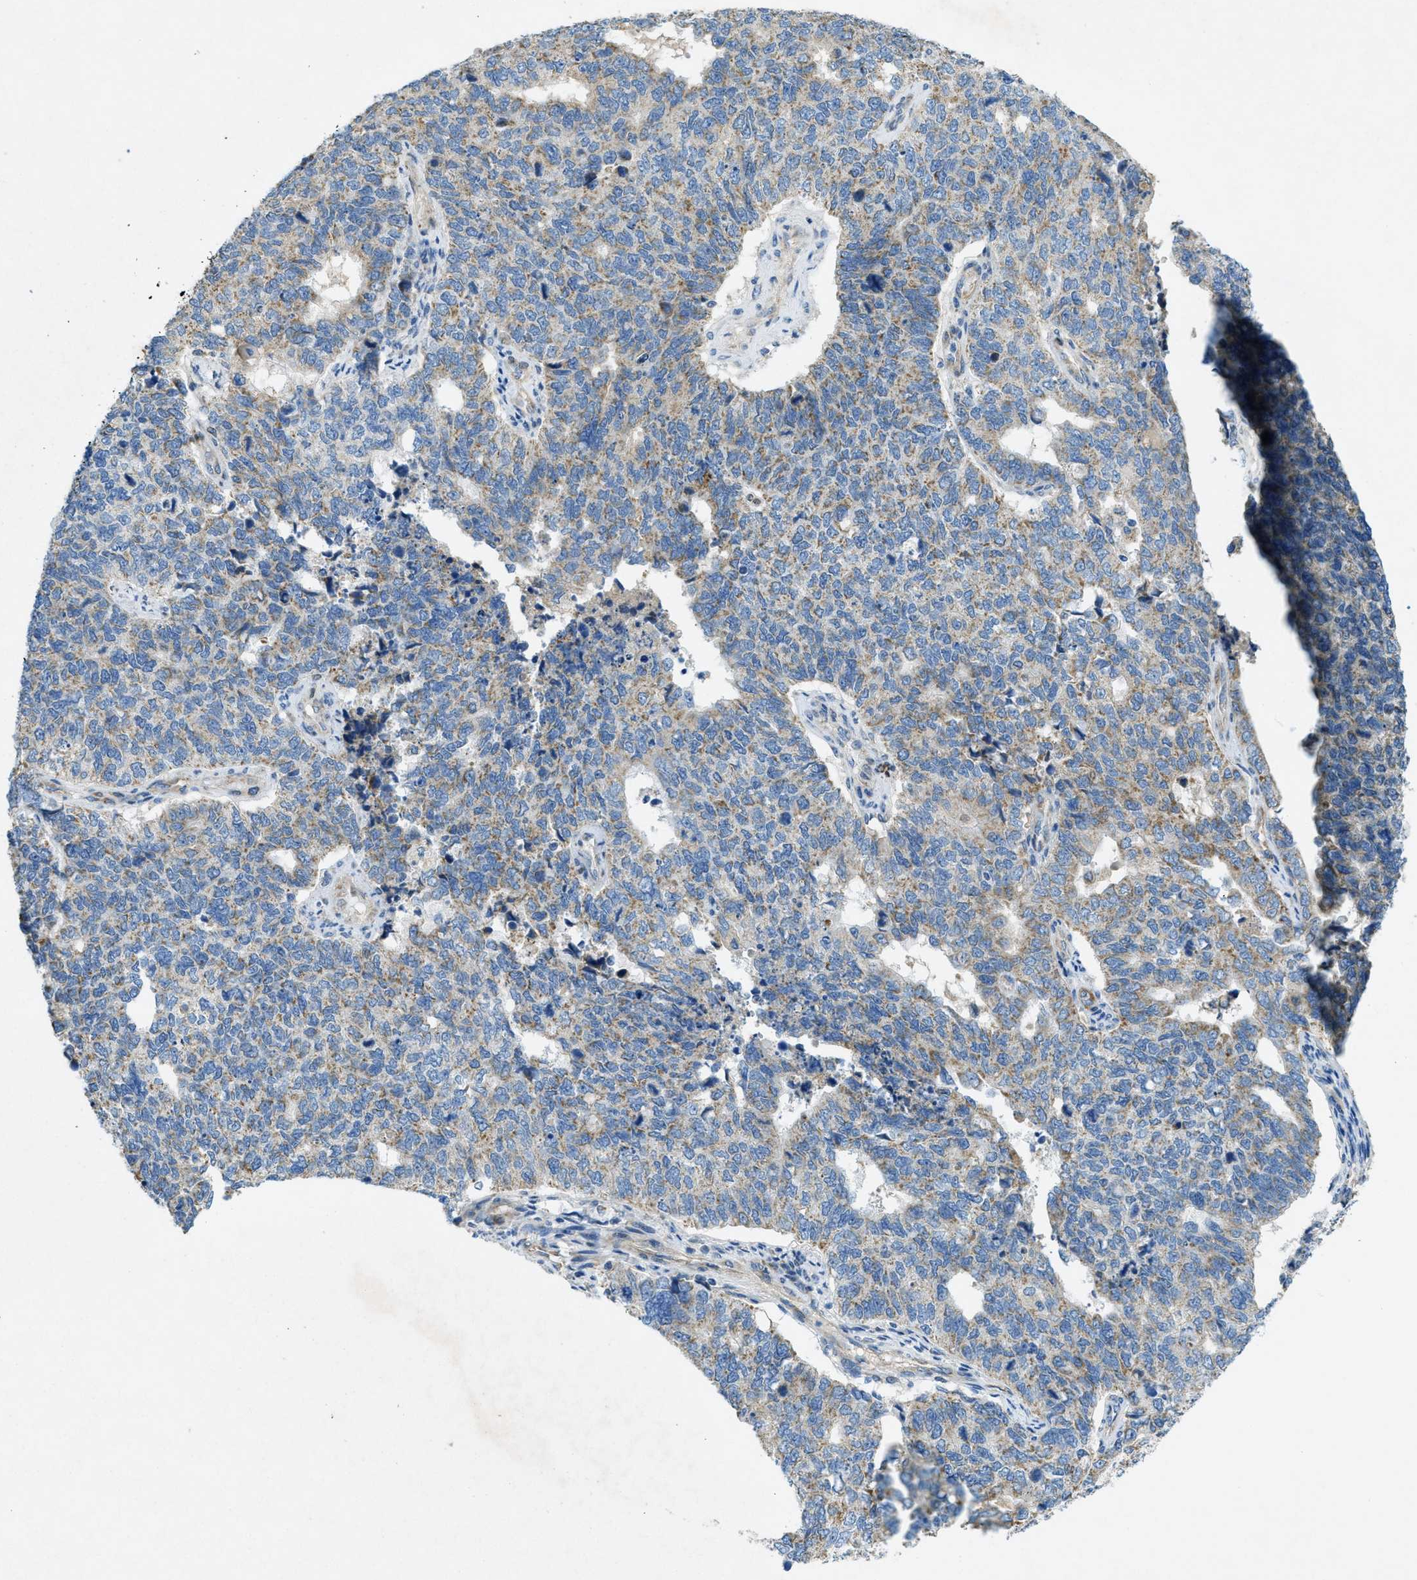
{"staining": {"intensity": "weak", "quantity": ">75%", "location": "cytoplasmic/membranous"}, "tissue": "cervical cancer", "cell_type": "Tumor cells", "image_type": "cancer", "snomed": [{"axis": "morphology", "description": "Squamous cell carcinoma, NOS"}, {"axis": "topography", "description": "Cervix"}], "caption": "Protein staining displays weak cytoplasmic/membranous positivity in about >75% of tumor cells in cervical squamous cell carcinoma.", "gene": "CYGB", "patient": {"sex": "female", "age": 63}}